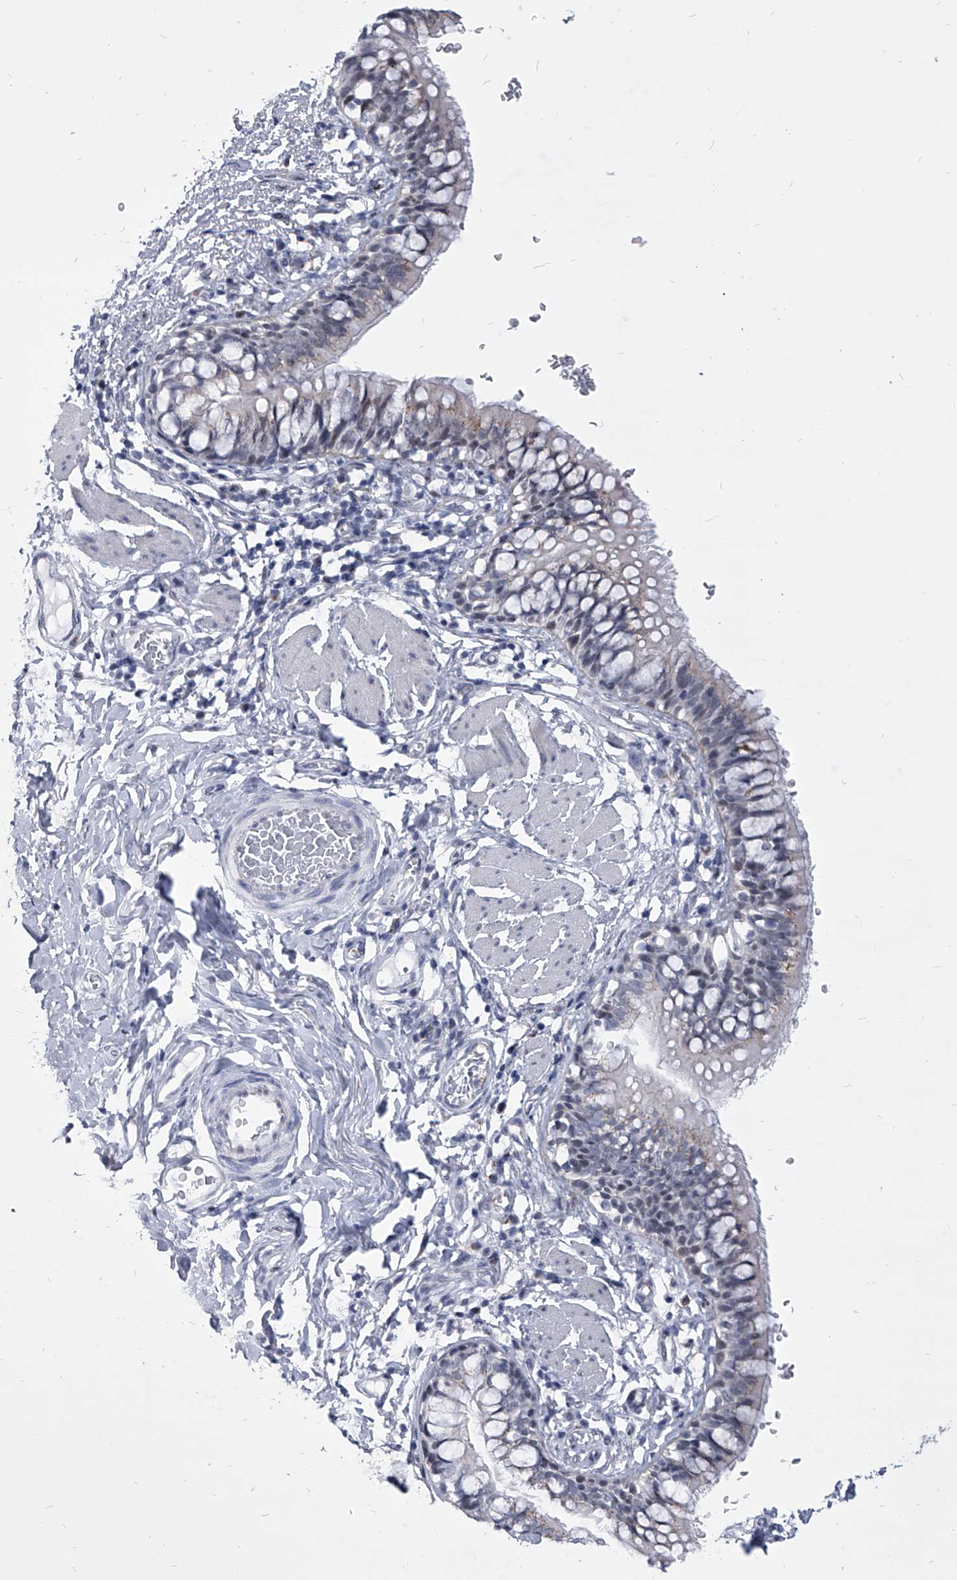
{"staining": {"intensity": "moderate", "quantity": "25%-75%", "location": "nuclear"}, "tissue": "bronchus", "cell_type": "Respiratory epithelial cells", "image_type": "normal", "snomed": [{"axis": "morphology", "description": "Normal tissue, NOS"}, {"axis": "topography", "description": "Cartilage tissue"}, {"axis": "topography", "description": "Bronchus"}], "caption": "Immunohistochemistry (DAB) staining of unremarkable bronchus exhibits moderate nuclear protein expression in about 25%-75% of respiratory epithelial cells. Nuclei are stained in blue.", "gene": "EVA1C", "patient": {"sex": "female", "age": 36}}